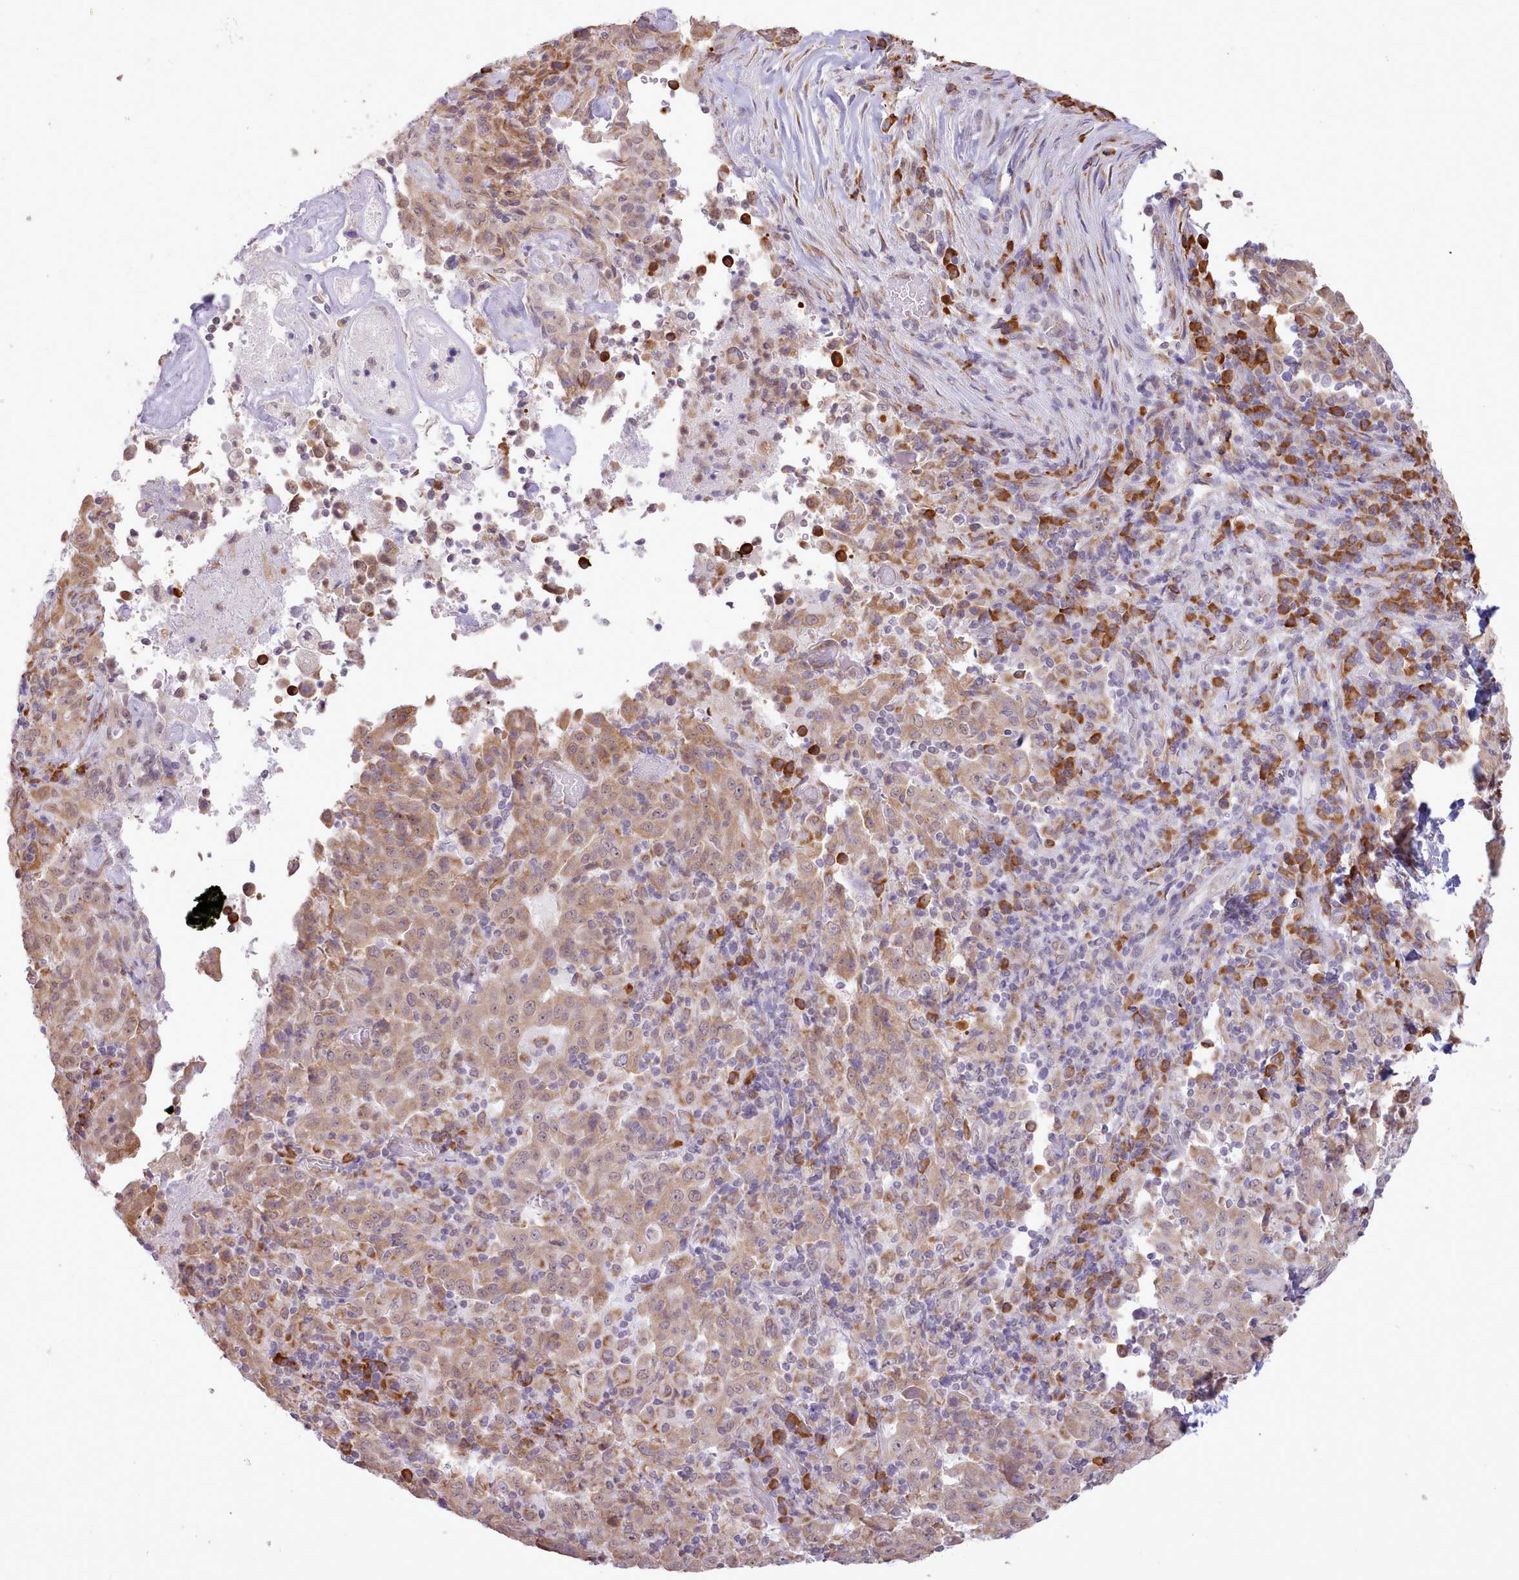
{"staining": {"intensity": "moderate", "quantity": ">75%", "location": "cytoplasmic/membranous,nuclear"}, "tissue": "pancreatic cancer", "cell_type": "Tumor cells", "image_type": "cancer", "snomed": [{"axis": "morphology", "description": "Adenocarcinoma, NOS"}, {"axis": "topography", "description": "Pancreas"}], "caption": "Pancreatic cancer tissue exhibits moderate cytoplasmic/membranous and nuclear positivity in about >75% of tumor cells", "gene": "SEC61B", "patient": {"sex": "male", "age": 63}}